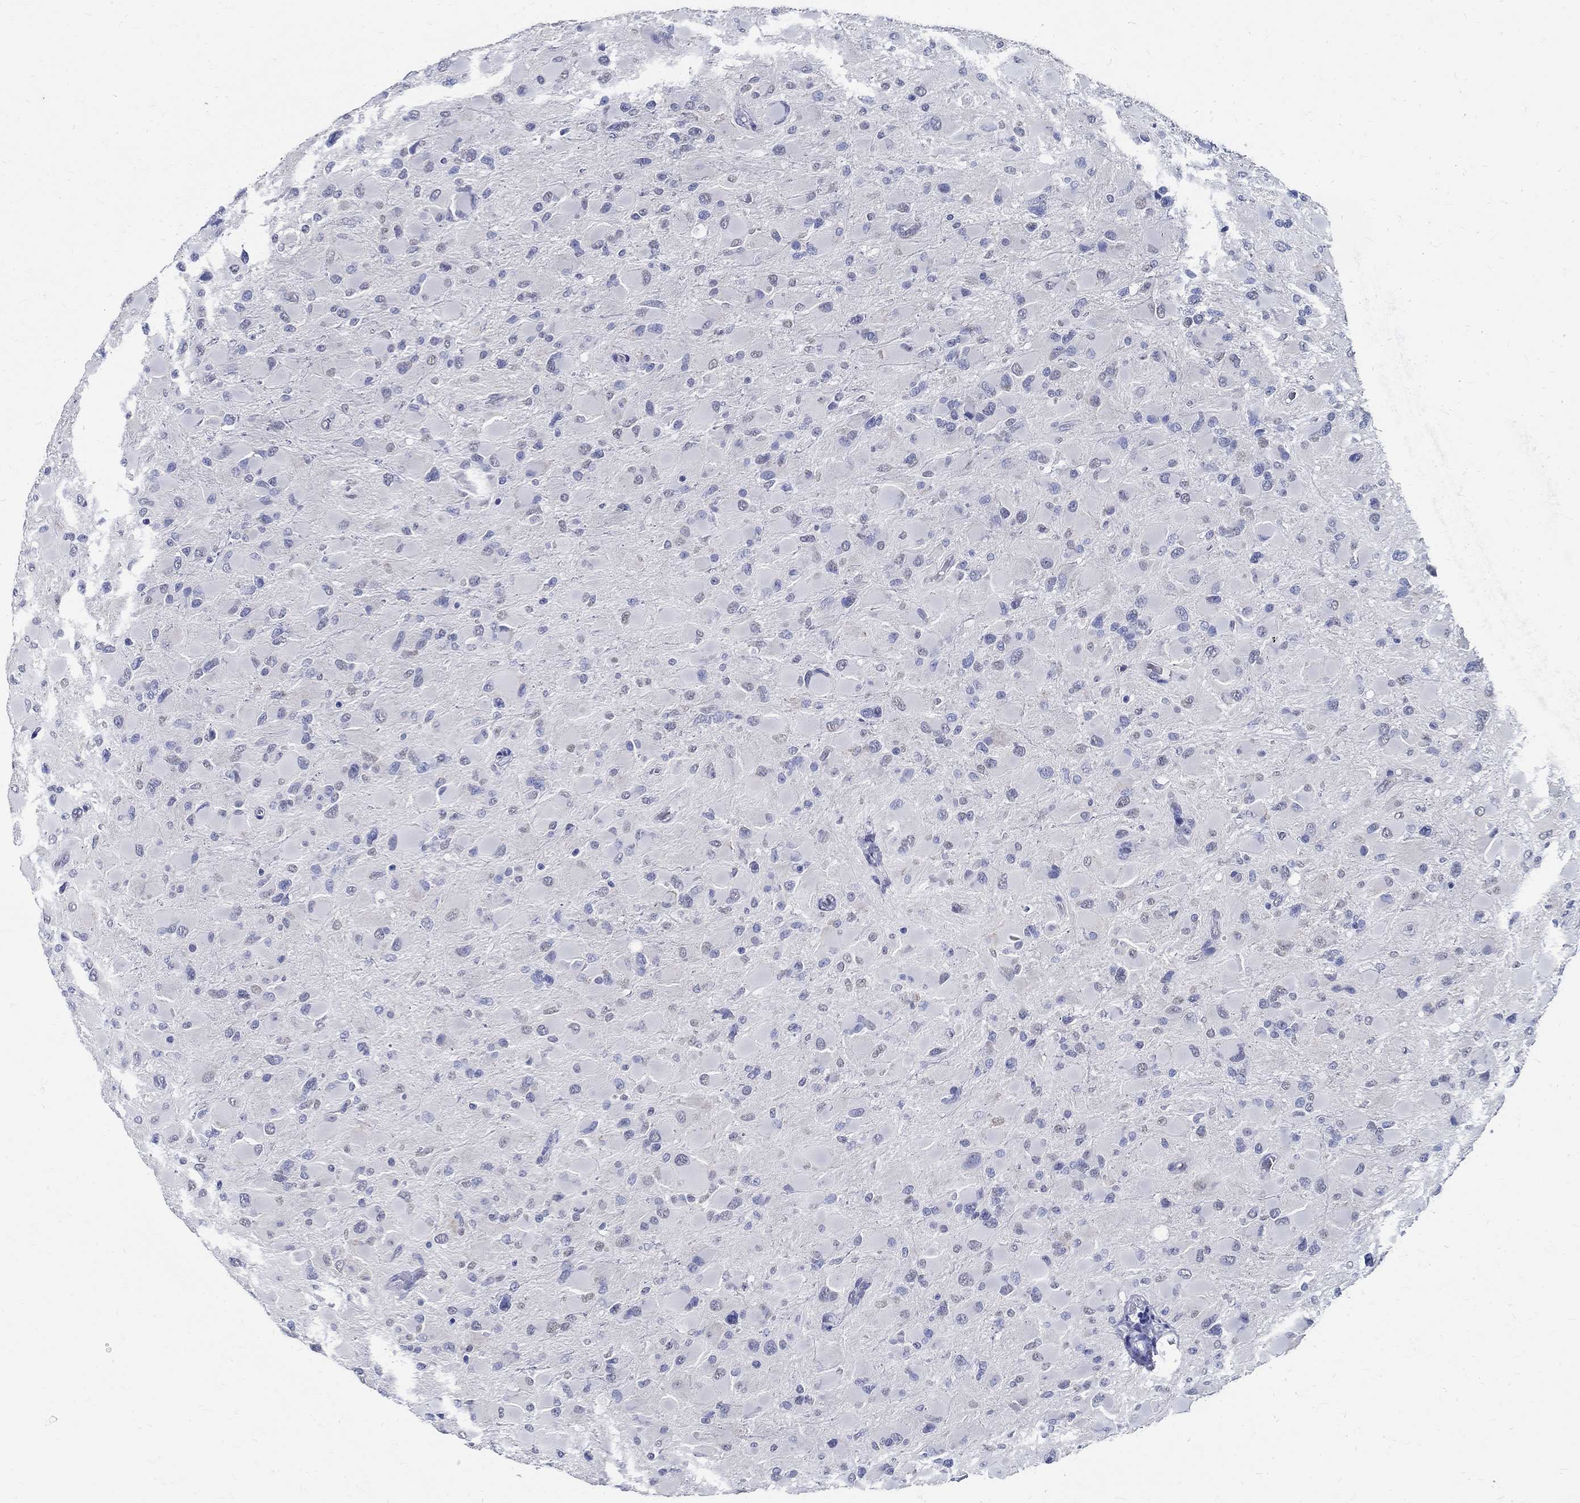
{"staining": {"intensity": "negative", "quantity": "none", "location": "none"}, "tissue": "glioma", "cell_type": "Tumor cells", "image_type": "cancer", "snomed": [{"axis": "morphology", "description": "Glioma, malignant, High grade"}, {"axis": "topography", "description": "Cerebral cortex"}], "caption": "Histopathology image shows no protein positivity in tumor cells of glioma tissue.", "gene": "TSPAN16", "patient": {"sex": "female", "age": 36}}